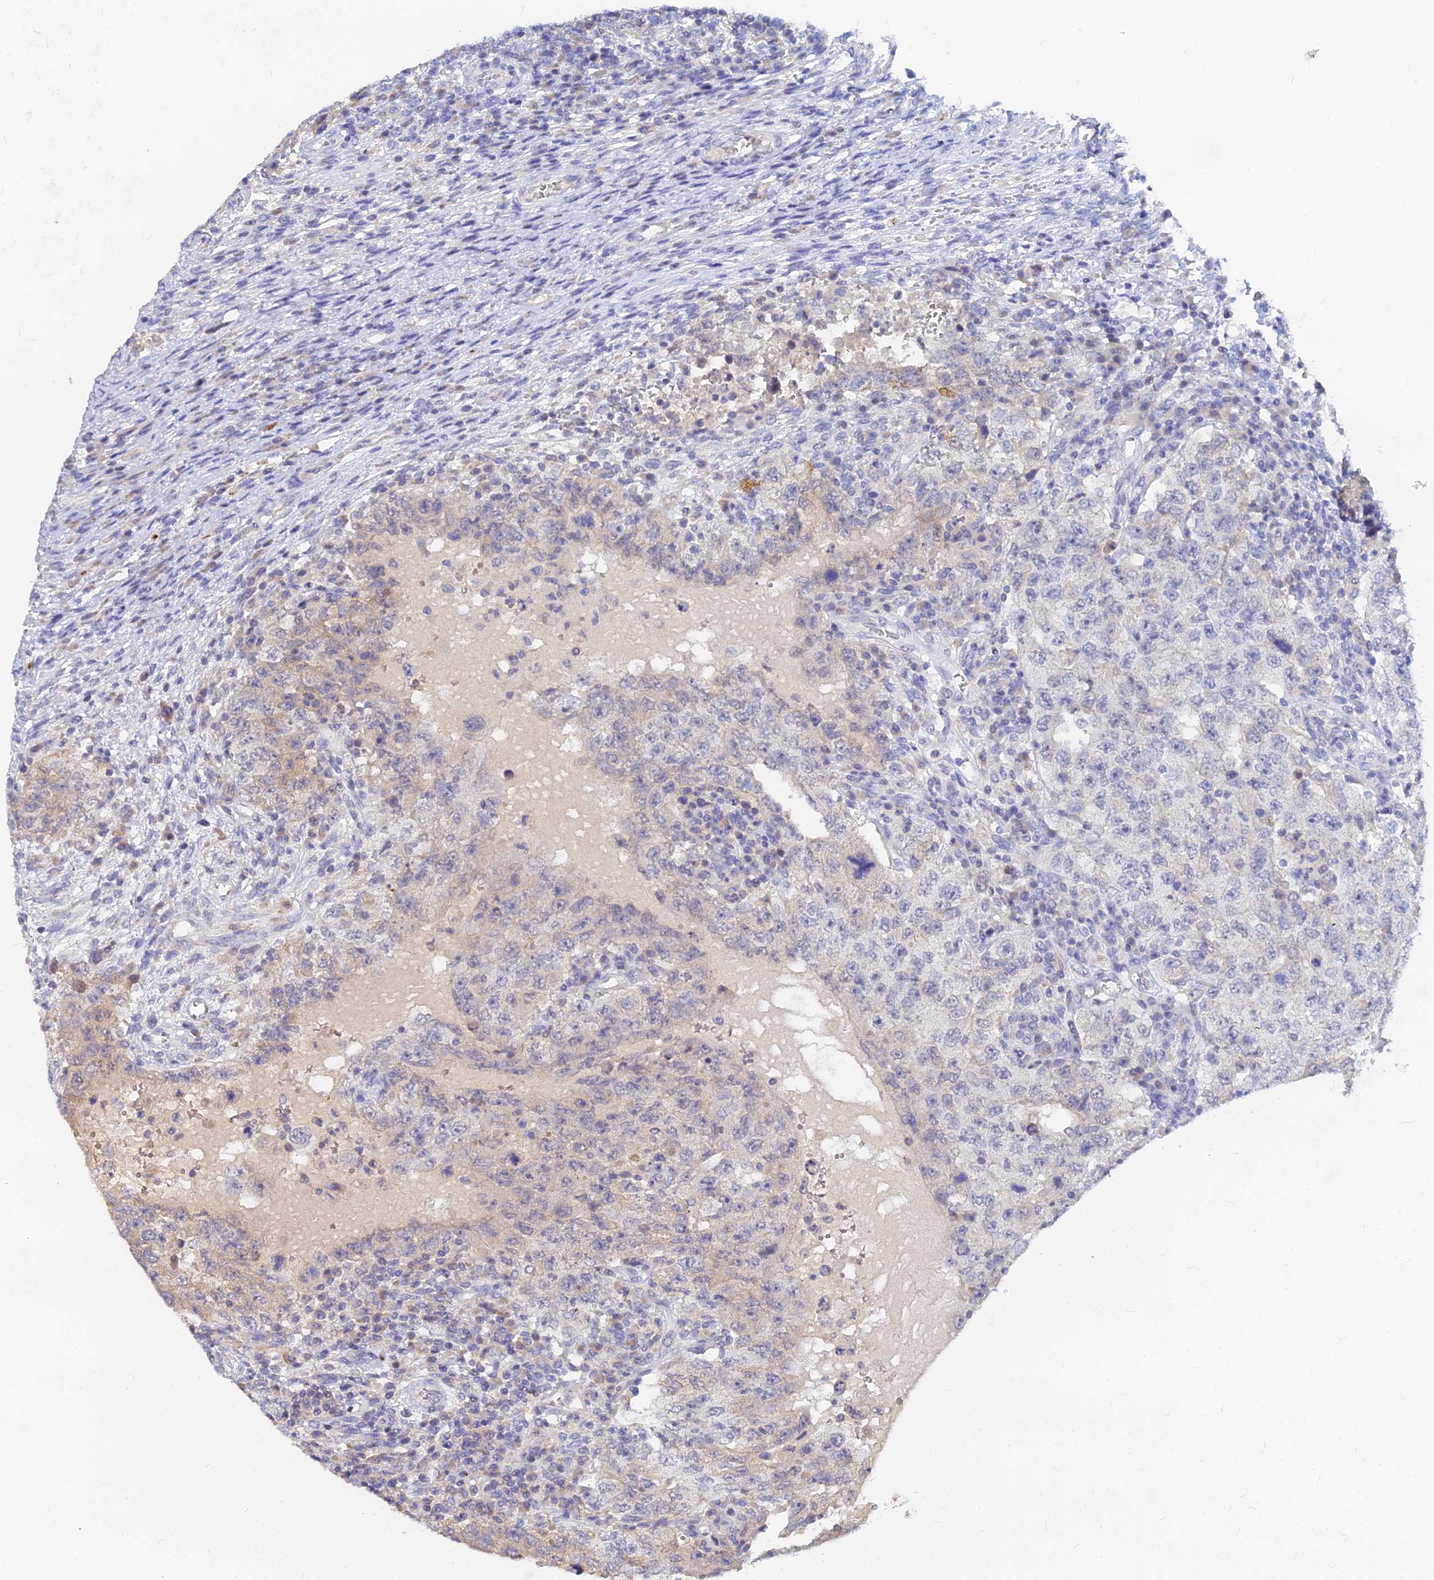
{"staining": {"intensity": "weak", "quantity": "<25%", "location": "cytoplasmic/membranous"}, "tissue": "testis cancer", "cell_type": "Tumor cells", "image_type": "cancer", "snomed": [{"axis": "morphology", "description": "Carcinoma, Embryonal, NOS"}, {"axis": "topography", "description": "Testis"}], "caption": "A photomicrograph of human testis cancer is negative for staining in tumor cells.", "gene": "GOLGA6D", "patient": {"sex": "male", "age": 26}}